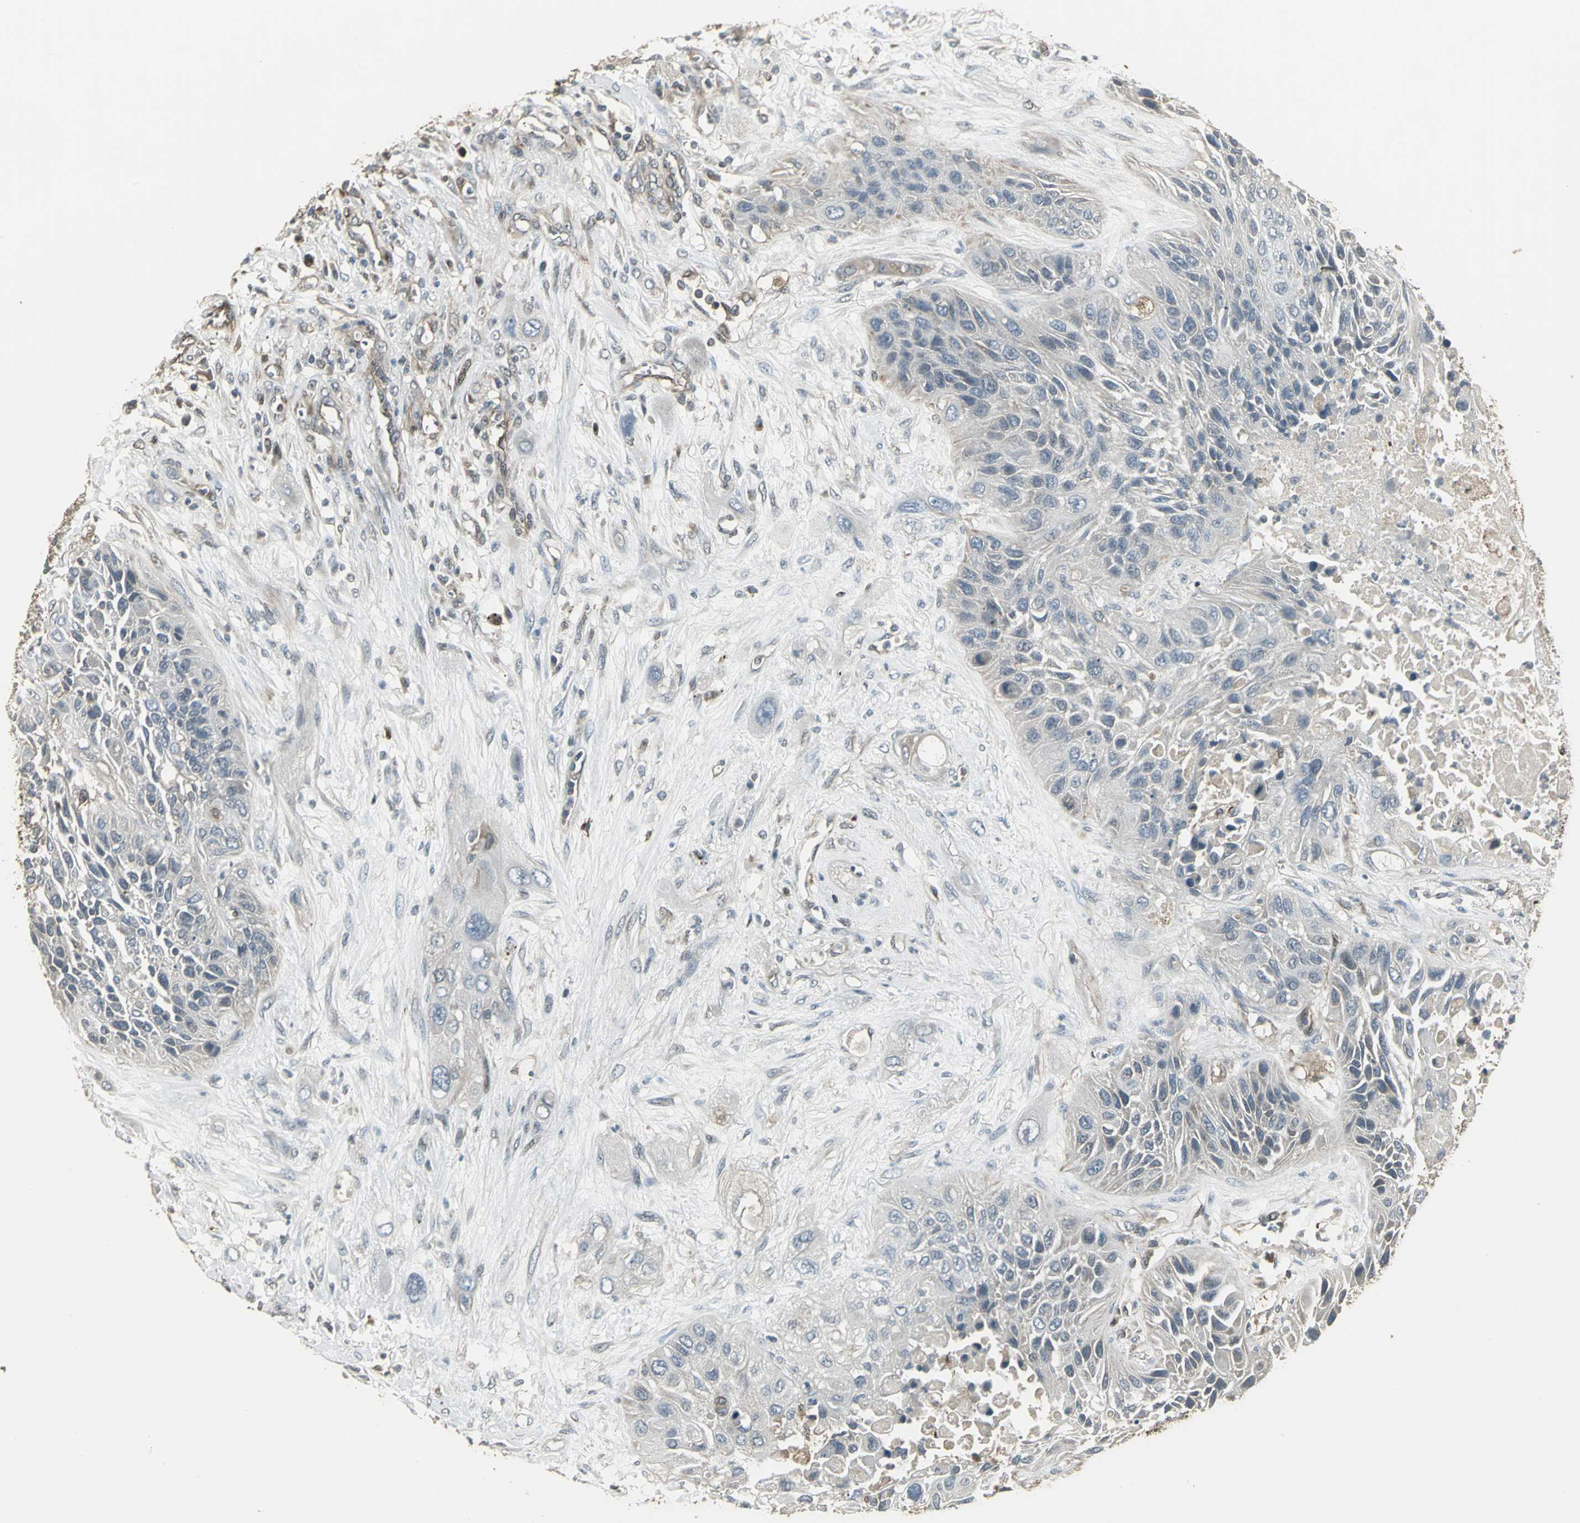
{"staining": {"intensity": "weak", "quantity": "<25%", "location": "cytoplasmic/membranous"}, "tissue": "lung cancer", "cell_type": "Tumor cells", "image_type": "cancer", "snomed": [{"axis": "morphology", "description": "Squamous cell carcinoma, NOS"}, {"axis": "topography", "description": "Lung"}], "caption": "This is an immunohistochemistry image of lung cancer. There is no expression in tumor cells.", "gene": "PRXL2B", "patient": {"sex": "female", "age": 76}}